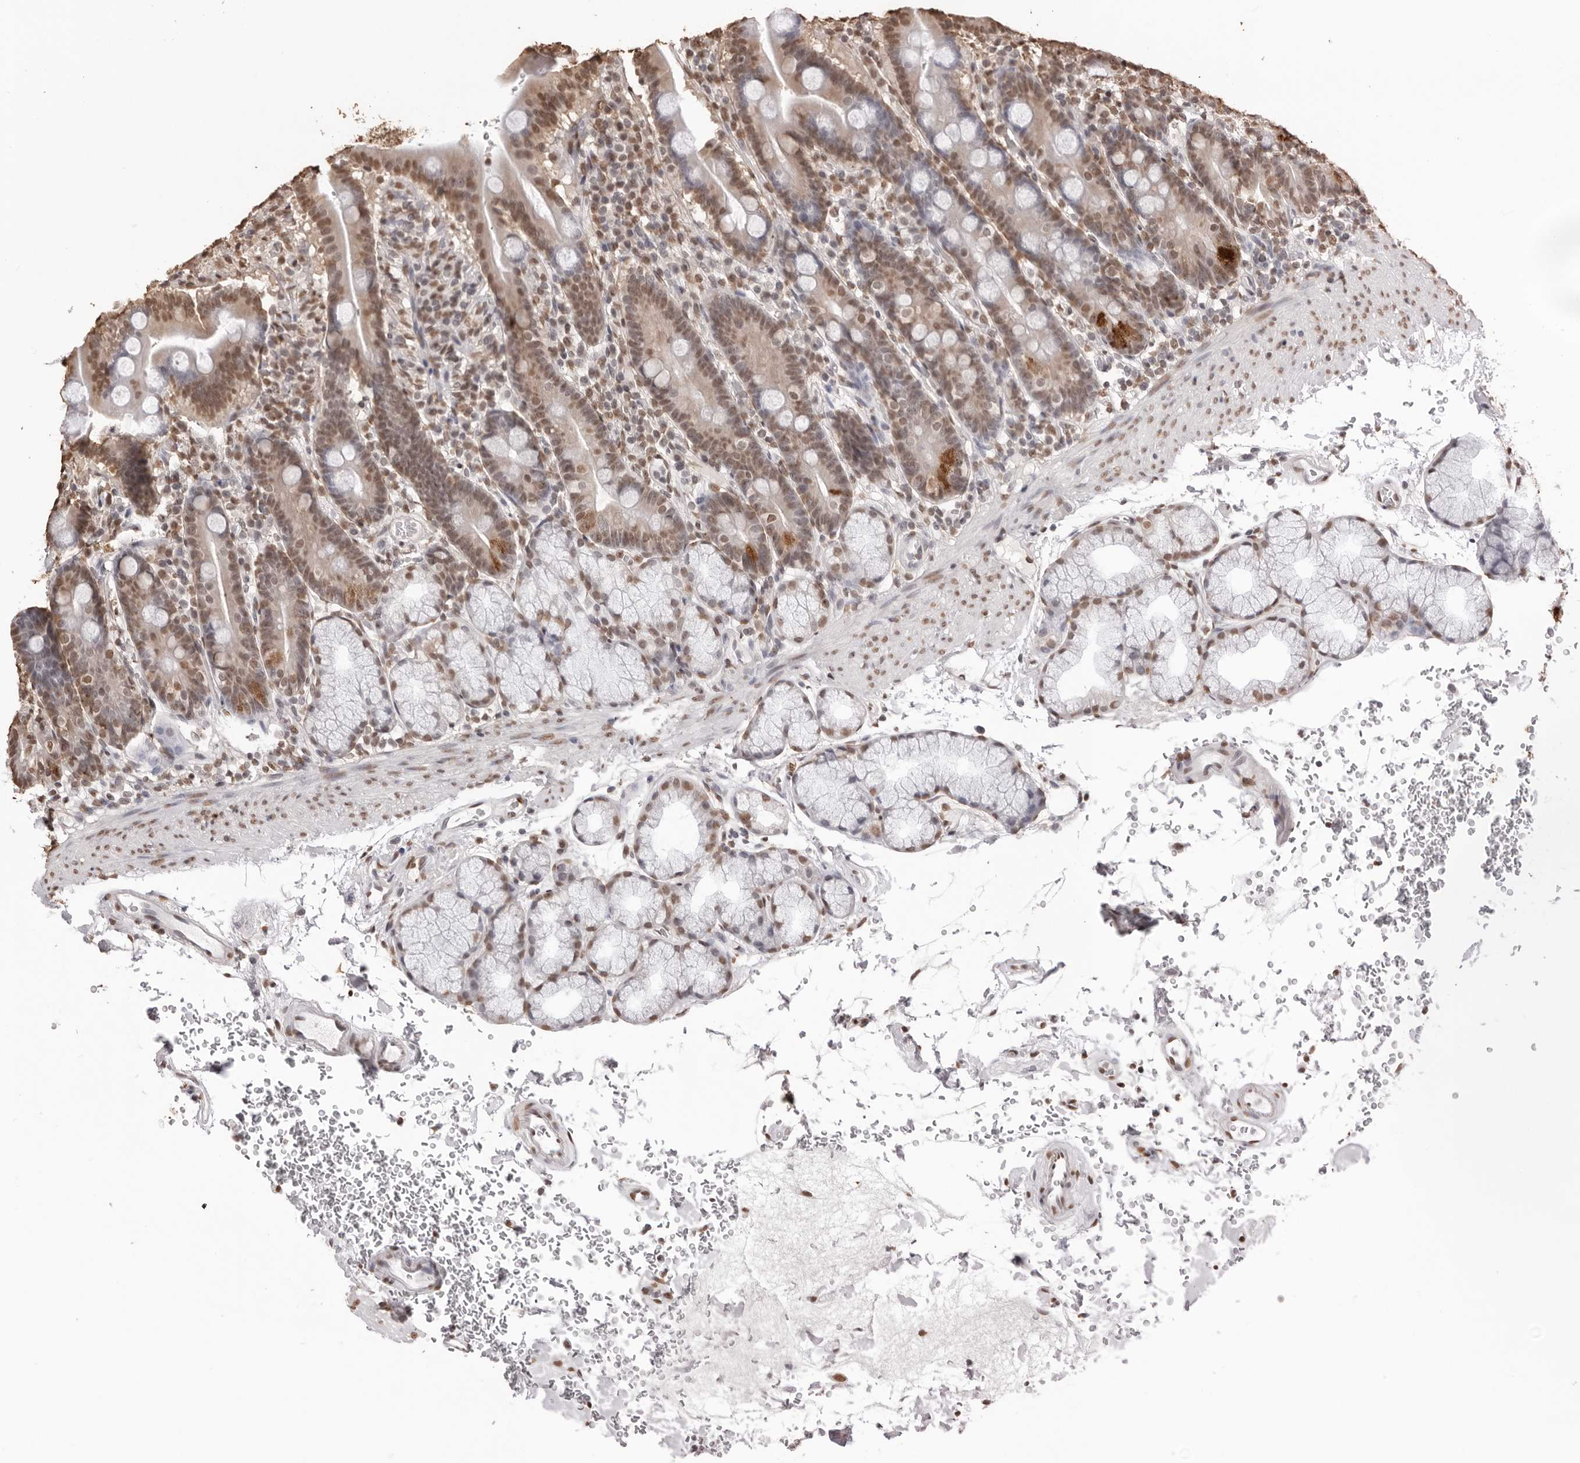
{"staining": {"intensity": "moderate", "quantity": ">75%", "location": "nuclear"}, "tissue": "duodenum", "cell_type": "Glandular cells", "image_type": "normal", "snomed": [{"axis": "morphology", "description": "Normal tissue, NOS"}, {"axis": "topography", "description": "Duodenum"}], "caption": "The photomicrograph displays immunohistochemical staining of unremarkable duodenum. There is moderate nuclear expression is present in approximately >75% of glandular cells. (Brightfield microscopy of DAB IHC at high magnification).", "gene": "OLIG3", "patient": {"sex": "male", "age": 54}}